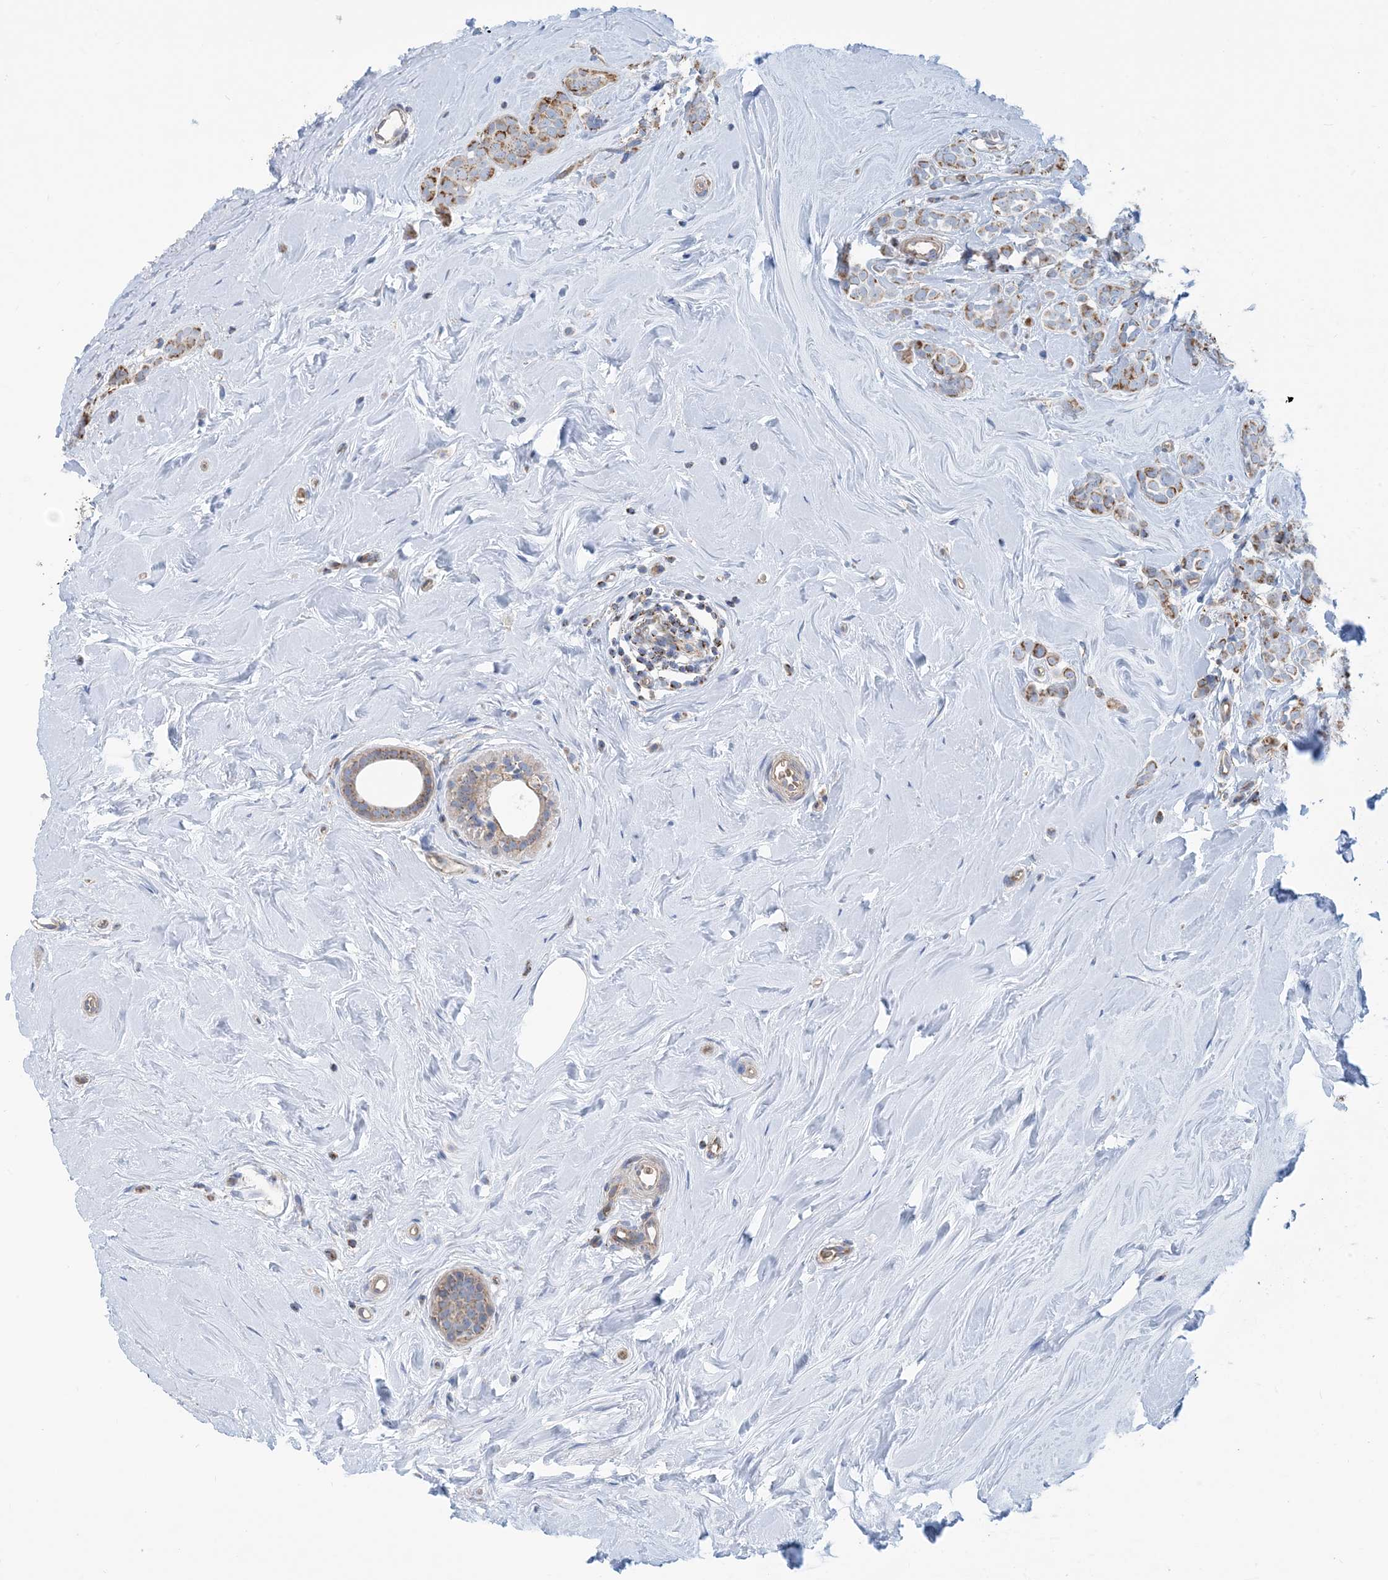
{"staining": {"intensity": "moderate", "quantity": ">75%", "location": "cytoplasmic/membranous"}, "tissue": "breast cancer", "cell_type": "Tumor cells", "image_type": "cancer", "snomed": [{"axis": "morphology", "description": "Lobular carcinoma"}, {"axis": "topography", "description": "Breast"}], "caption": "IHC histopathology image of breast cancer (lobular carcinoma) stained for a protein (brown), which shows medium levels of moderate cytoplasmic/membranous positivity in about >75% of tumor cells.", "gene": "PHOSPHO2", "patient": {"sex": "female", "age": 47}}